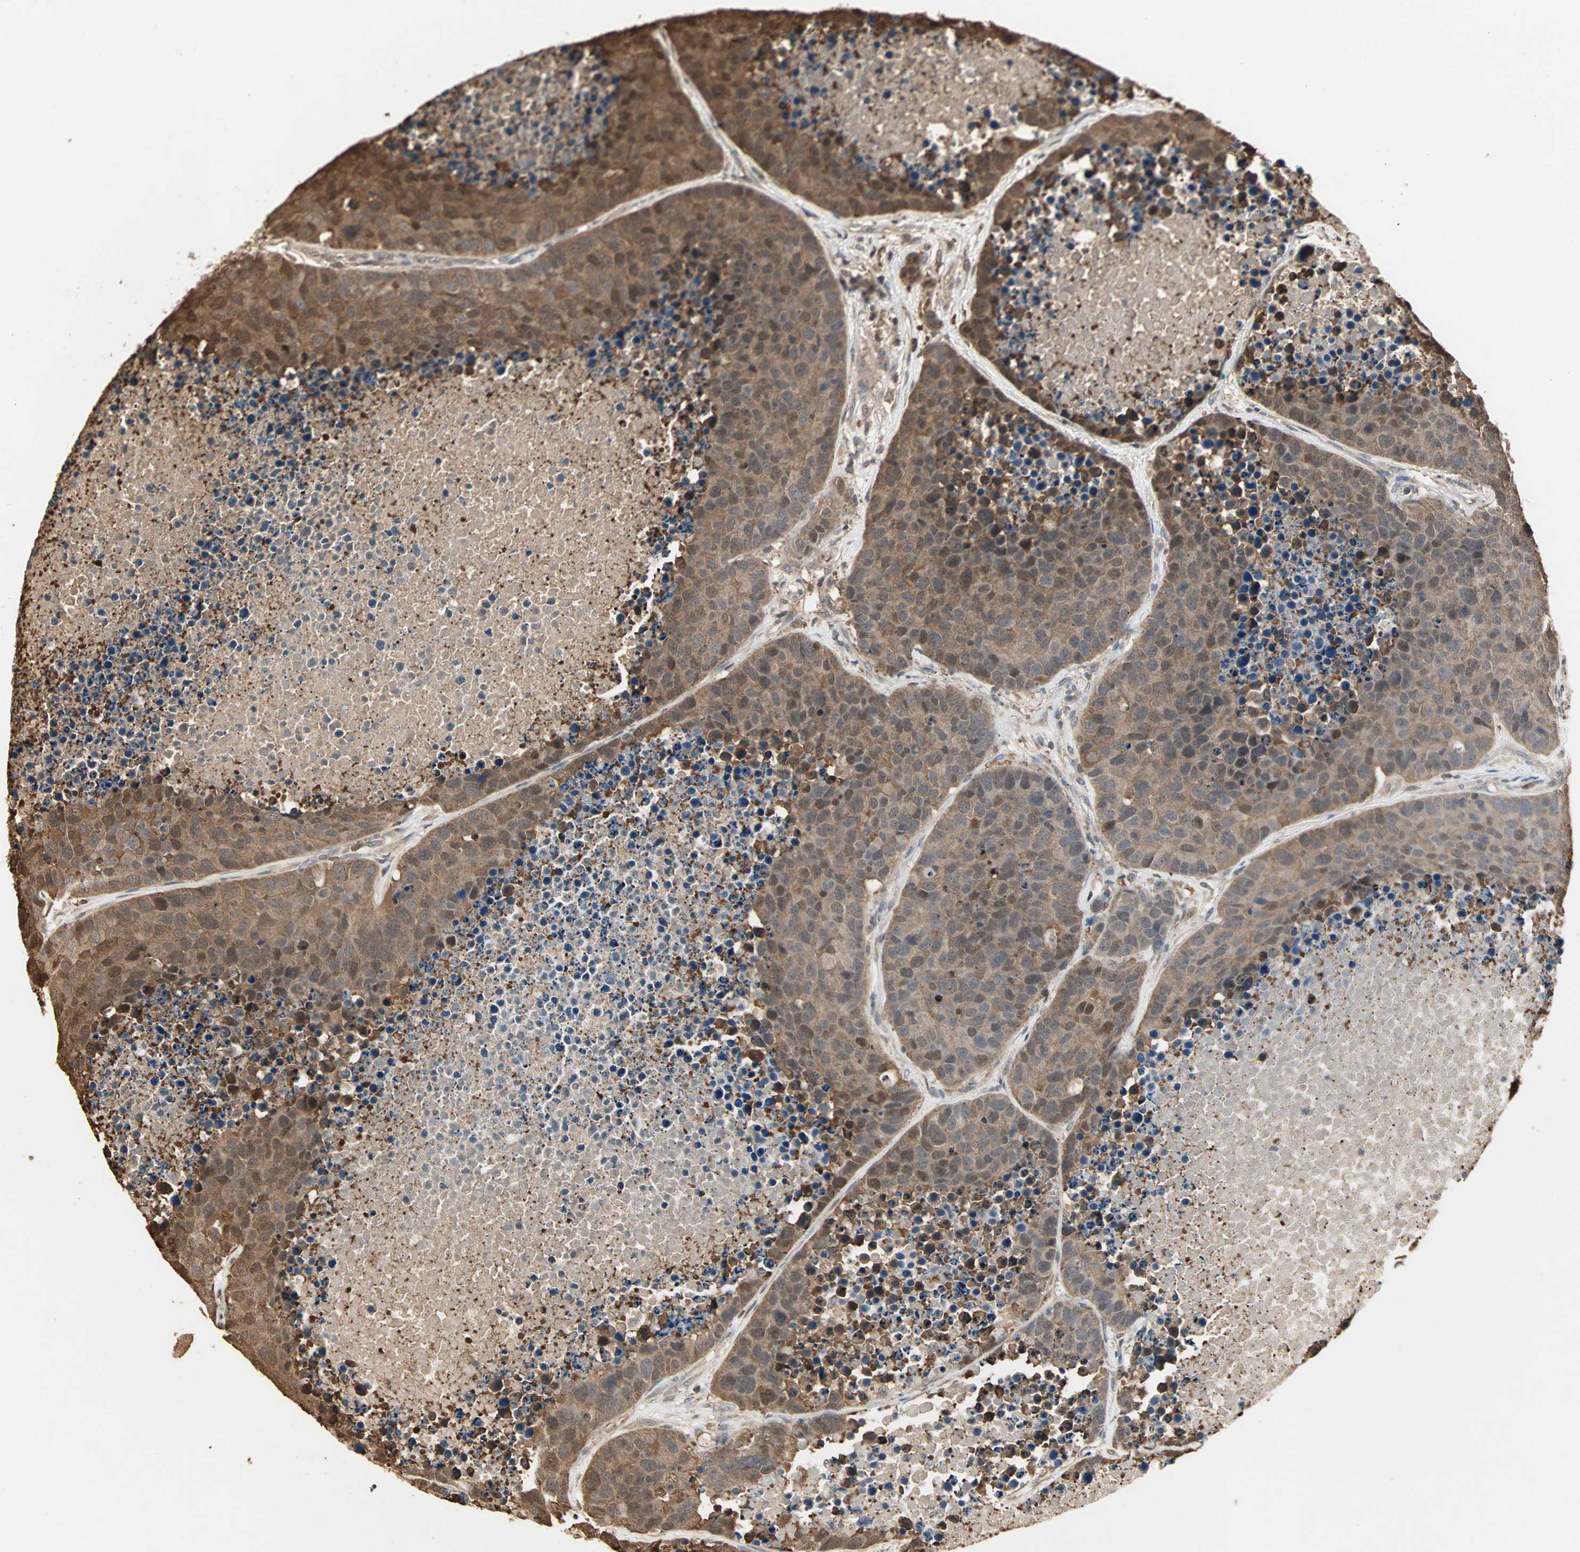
{"staining": {"intensity": "moderate", "quantity": ">75%", "location": "cytoplasmic/membranous"}, "tissue": "carcinoid", "cell_type": "Tumor cells", "image_type": "cancer", "snomed": [{"axis": "morphology", "description": "Carcinoid, malignant, NOS"}, {"axis": "topography", "description": "Lung"}], "caption": "Immunohistochemical staining of human carcinoid demonstrates moderate cytoplasmic/membranous protein staining in about >75% of tumor cells. Nuclei are stained in blue.", "gene": "DRG2", "patient": {"sex": "male", "age": 60}}